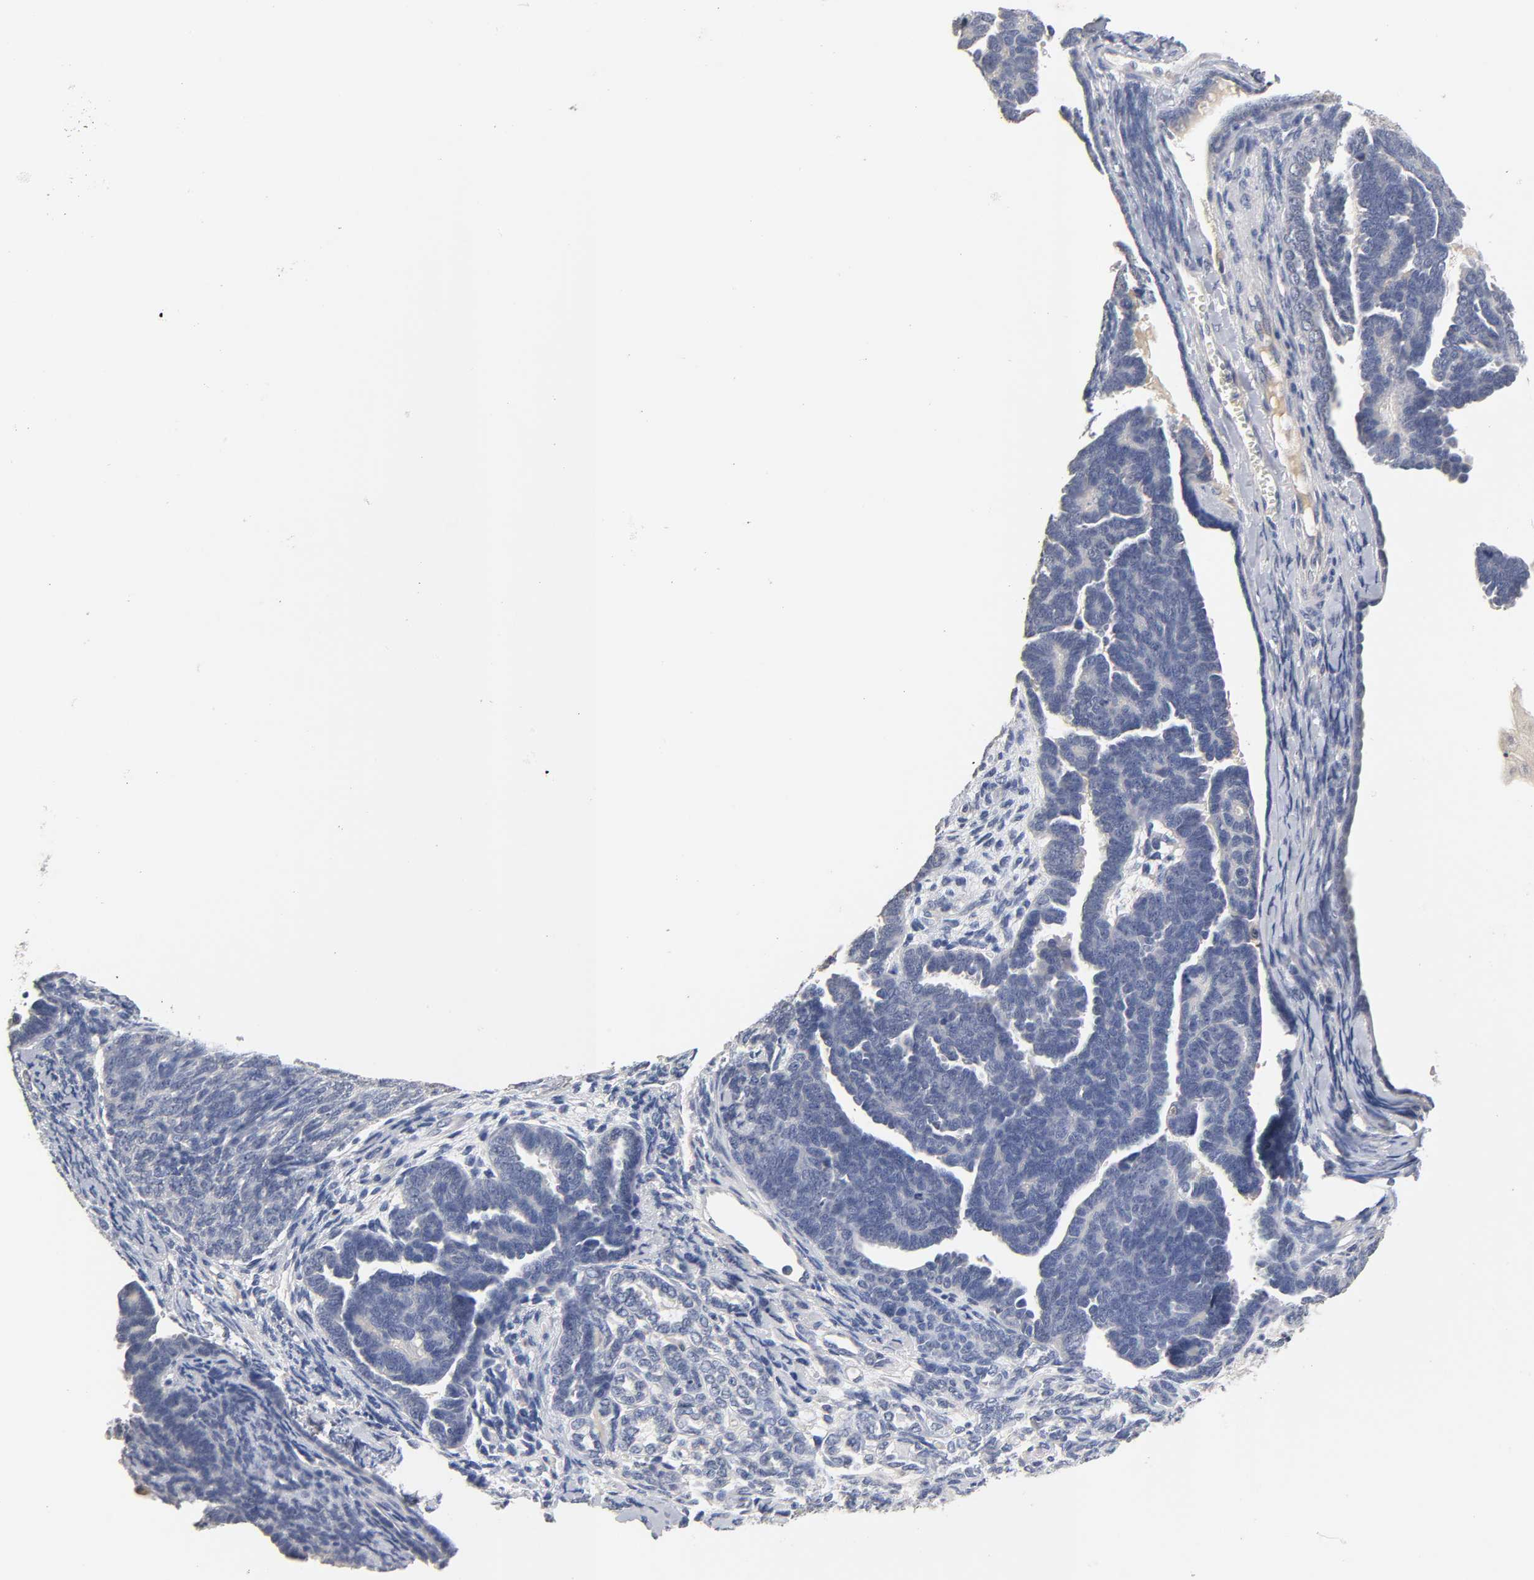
{"staining": {"intensity": "negative", "quantity": "none", "location": "none"}, "tissue": "endometrial cancer", "cell_type": "Tumor cells", "image_type": "cancer", "snomed": [{"axis": "morphology", "description": "Neoplasm, malignant, NOS"}, {"axis": "topography", "description": "Endometrium"}], "caption": "This is an immunohistochemistry (IHC) micrograph of human malignant neoplasm (endometrial). There is no positivity in tumor cells.", "gene": "OVOL1", "patient": {"sex": "female", "age": 74}}